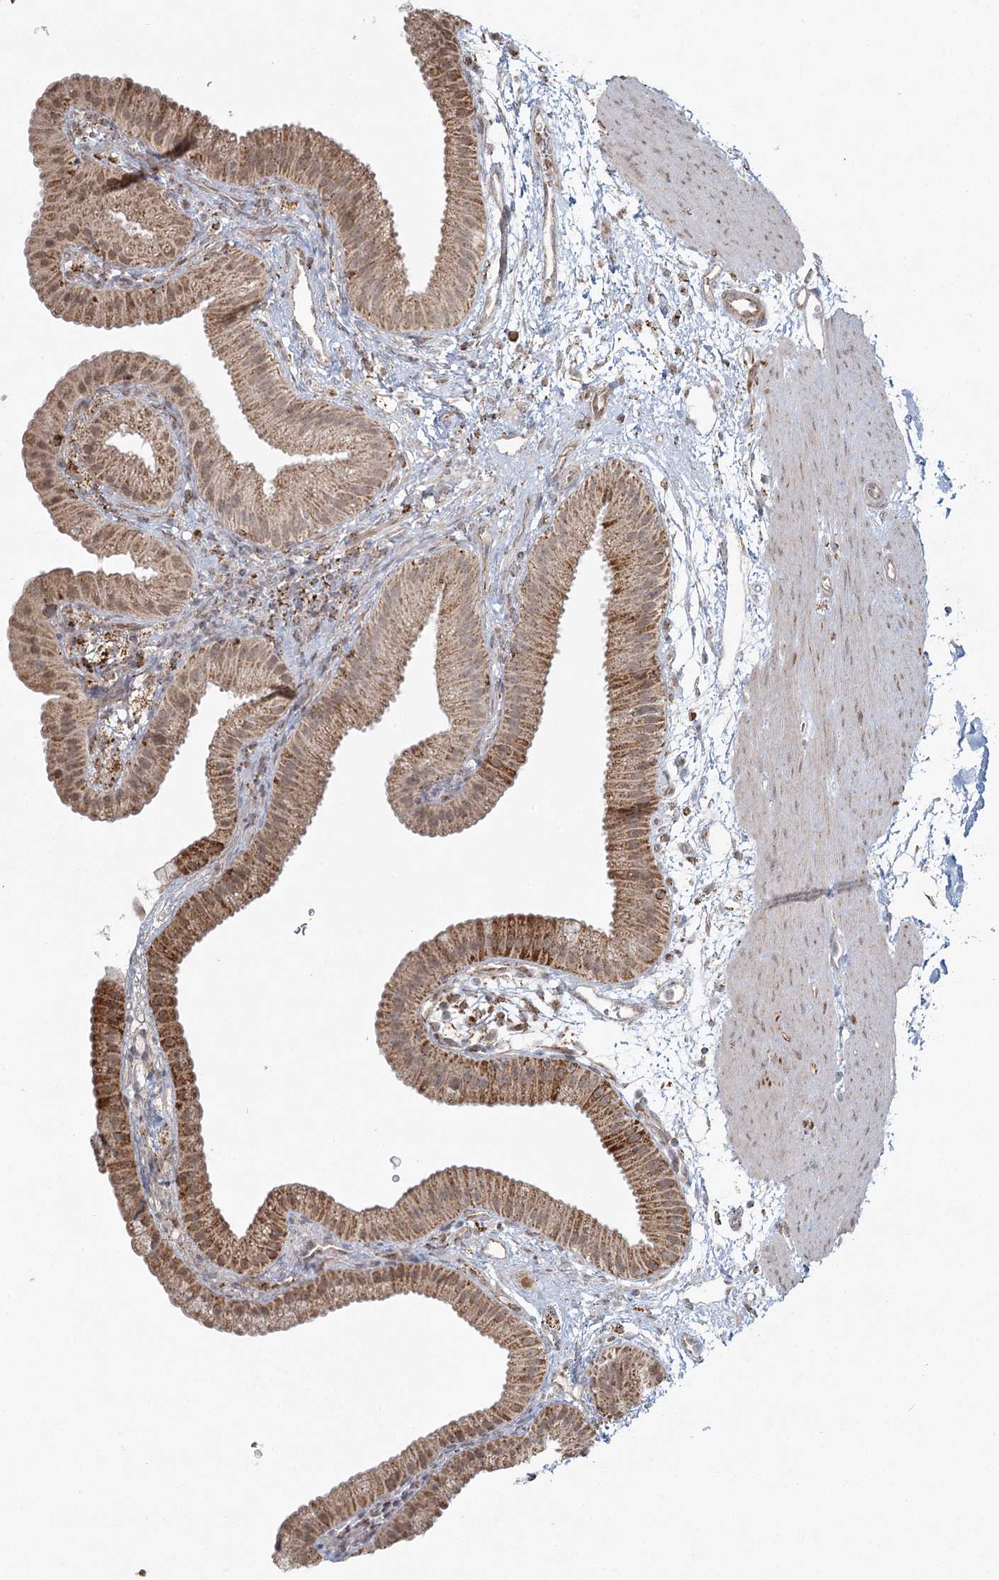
{"staining": {"intensity": "moderate", "quantity": ">75%", "location": "cytoplasmic/membranous,nuclear"}, "tissue": "gallbladder", "cell_type": "Glandular cells", "image_type": "normal", "snomed": [{"axis": "morphology", "description": "Normal tissue, NOS"}, {"axis": "topography", "description": "Gallbladder"}], "caption": "Immunohistochemistry micrograph of unremarkable gallbladder: gallbladder stained using immunohistochemistry displays medium levels of moderate protein expression localized specifically in the cytoplasmic/membranous,nuclear of glandular cells, appearing as a cytoplasmic/membranous,nuclear brown color.", "gene": "LACTB", "patient": {"sex": "female", "age": 64}}